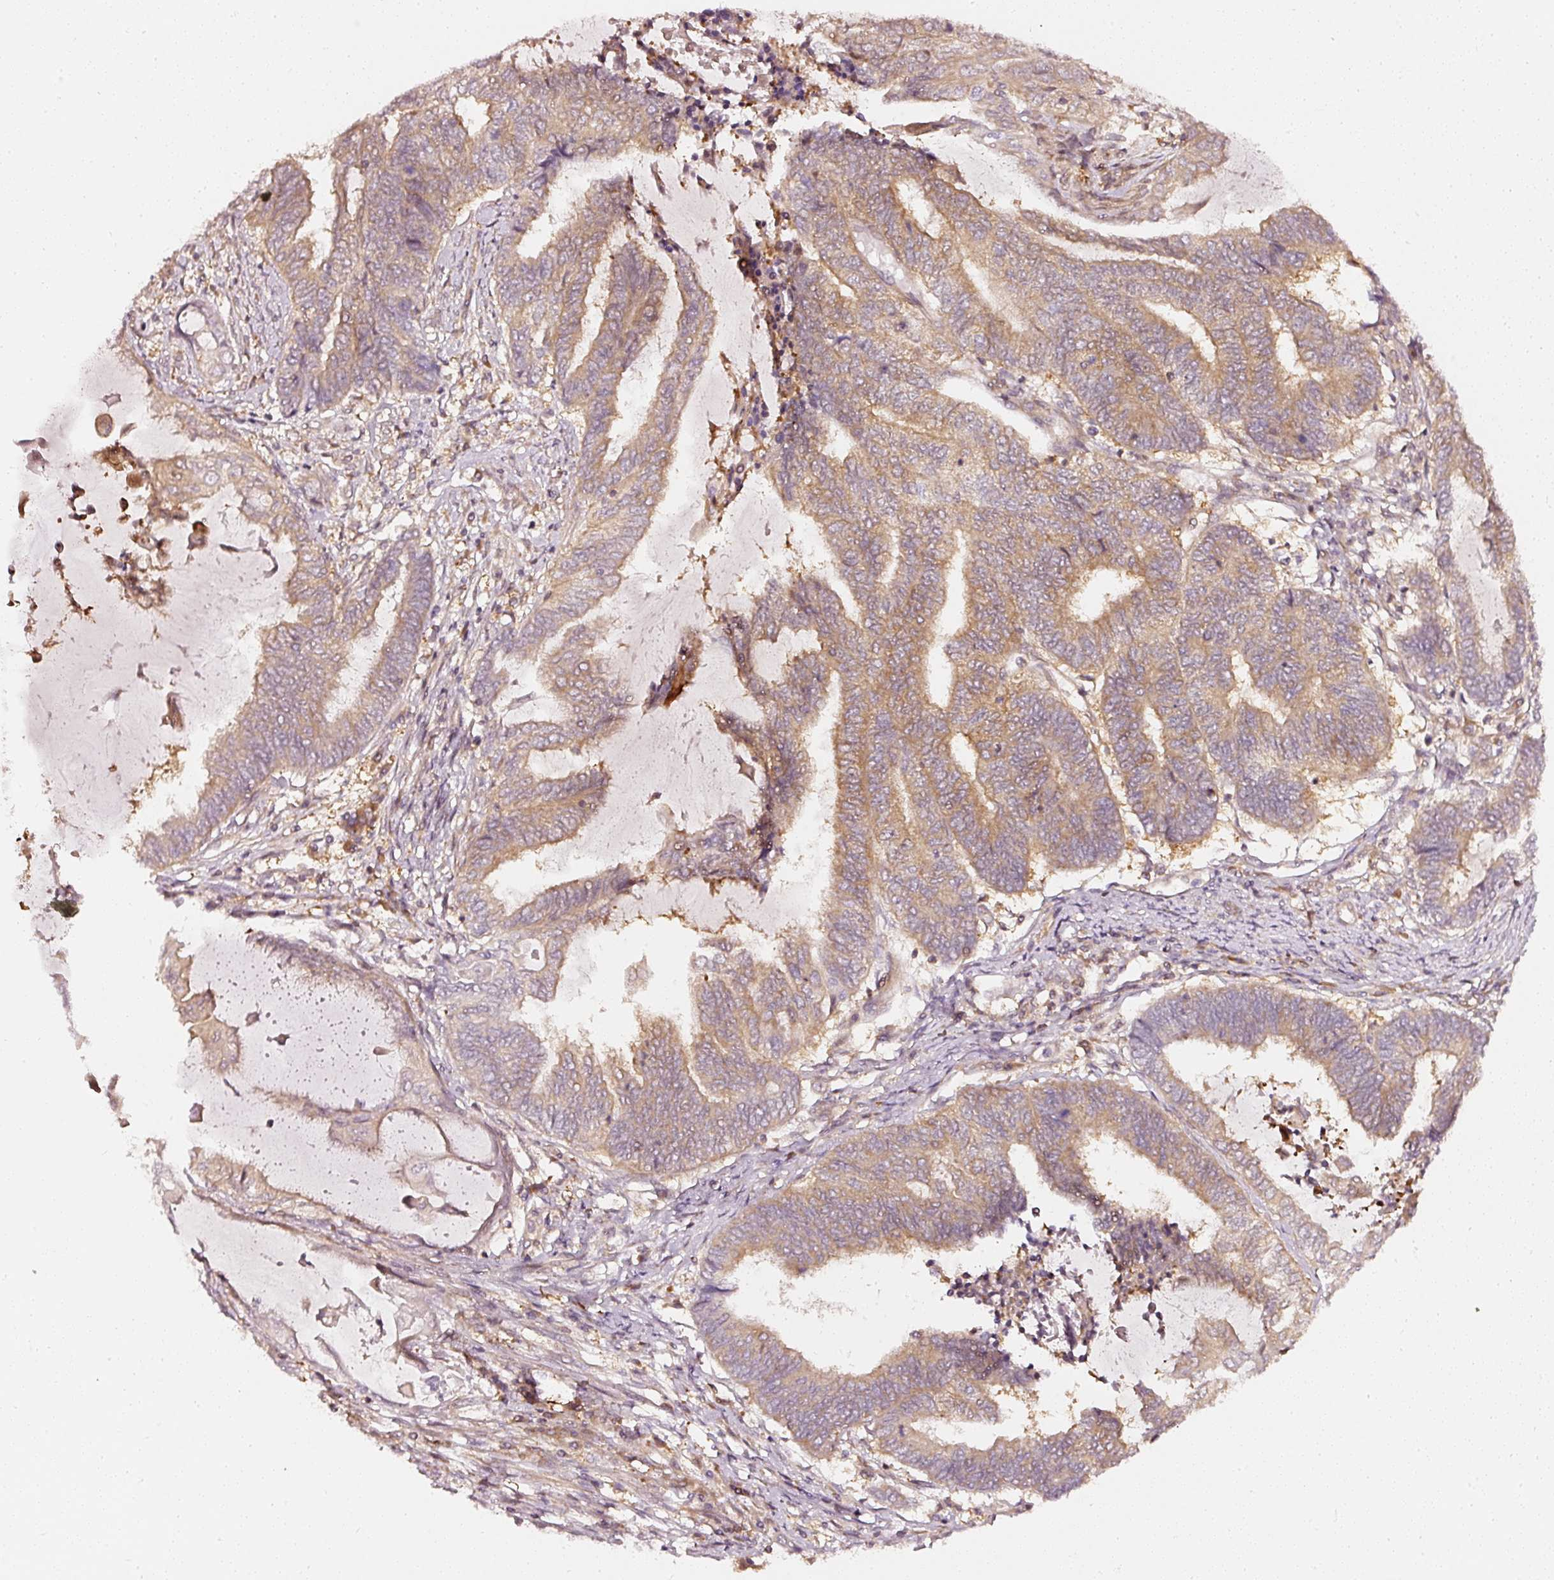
{"staining": {"intensity": "moderate", "quantity": ">75%", "location": "cytoplasmic/membranous"}, "tissue": "endometrial cancer", "cell_type": "Tumor cells", "image_type": "cancer", "snomed": [{"axis": "morphology", "description": "Adenocarcinoma, NOS"}, {"axis": "topography", "description": "Uterus"}, {"axis": "topography", "description": "Endometrium"}], "caption": "About >75% of tumor cells in endometrial cancer (adenocarcinoma) reveal moderate cytoplasmic/membranous protein expression as visualized by brown immunohistochemical staining.", "gene": "ASMTL", "patient": {"sex": "female", "age": 70}}